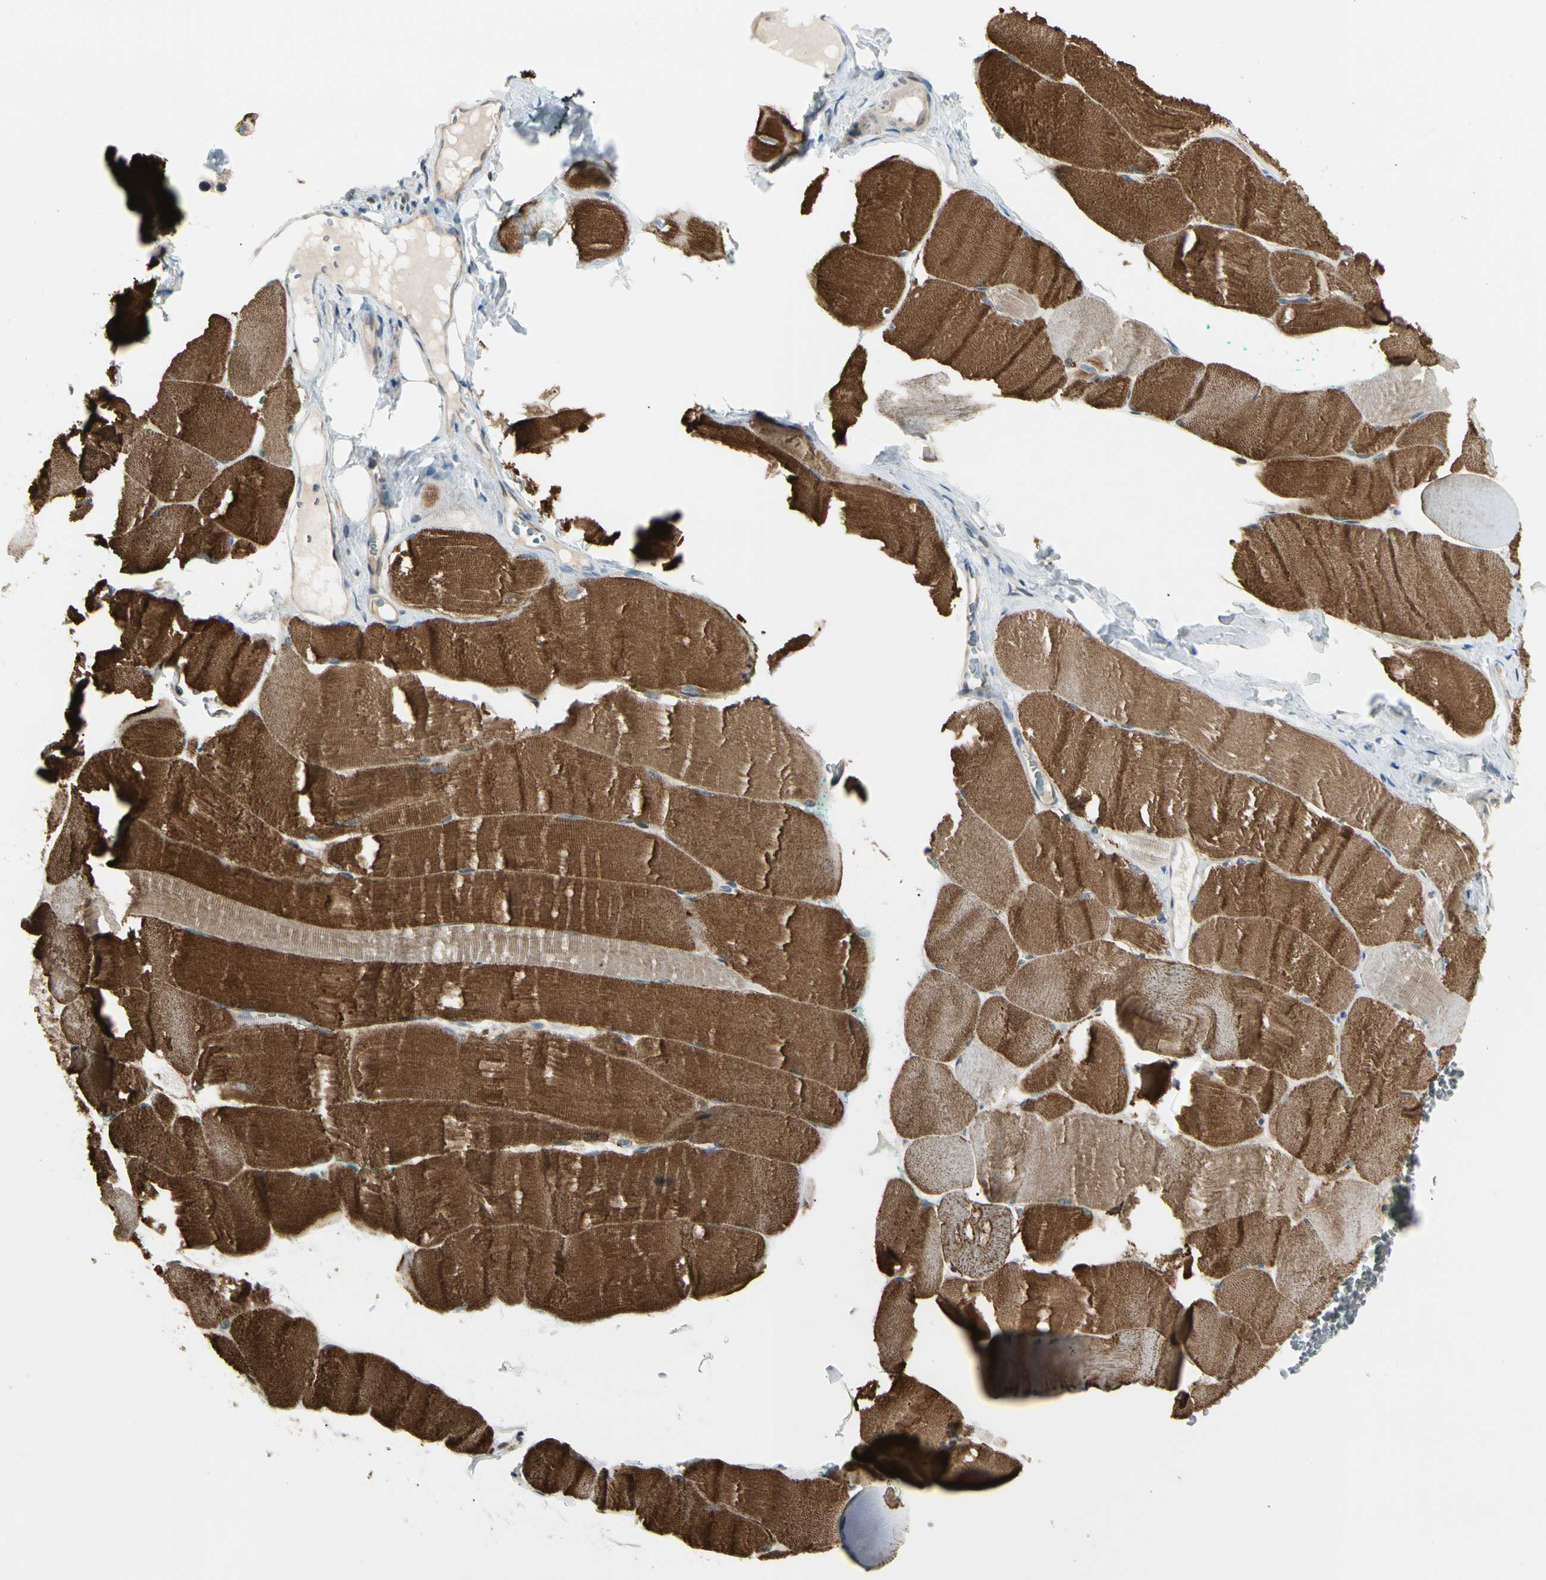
{"staining": {"intensity": "strong", "quantity": ">75%", "location": "cytoplasmic/membranous"}, "tissue": "skeletal muscle", "cell_type": "Myocytes", "image_type": "normal", "snomed": [{"axis": "morphology", "description": "Normal tissue, NOS"}, {"axis": "morphology", "description": "Squamous cell carcinoma, NOS"}, {"axis": "topography", "description": "Skeletal muscle"}], "caption": "The histopathology image reveals staining of normal skeletal muscle, revealing strong cytoplasmic/membranous protein positivity (brown color) within myocytes.", "gene": "P3H2", "patient": {"sex": "male", "age": 51}}